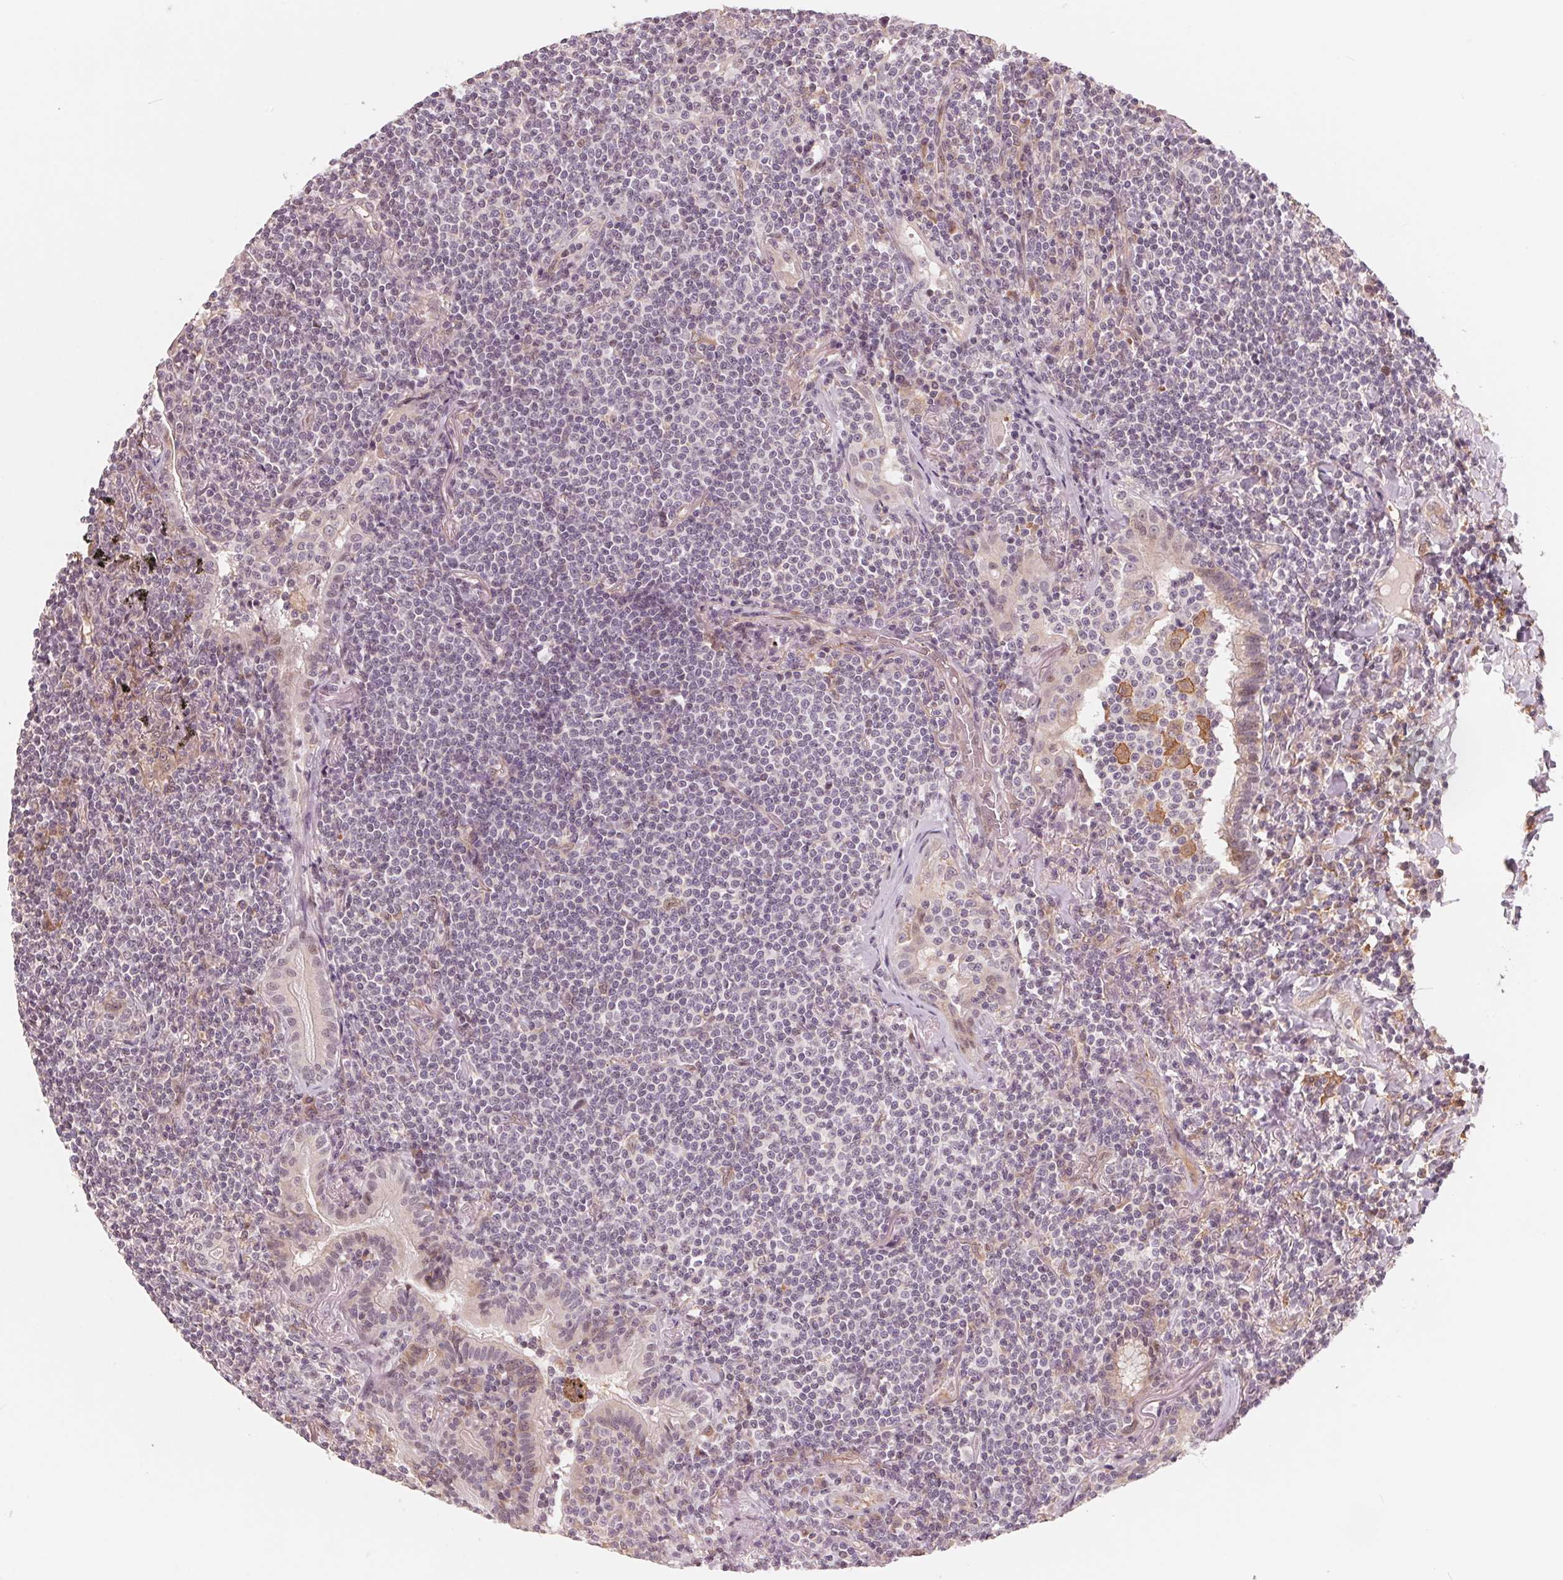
{"staining": {"intensity": "negative", "quantity": "none", "location": "none"}, "tissue": "lymphoma", "cell_type": "Tumor cells", "image_type": "cancer", "snomed": [{"axis": "morphology", "description": "Malignant lymphoma, non-Hodgkin's type, Low grade"}, {"axis": "topography", "description": "Lung"}], "caption": "DAB (3,3'-diaminobenzidine) immunohistochemical staining of human lymphoma shows no significant positivity in tumor cells.", "gene": "IL9R", "patient": {"sex": "female", "age": 71}}